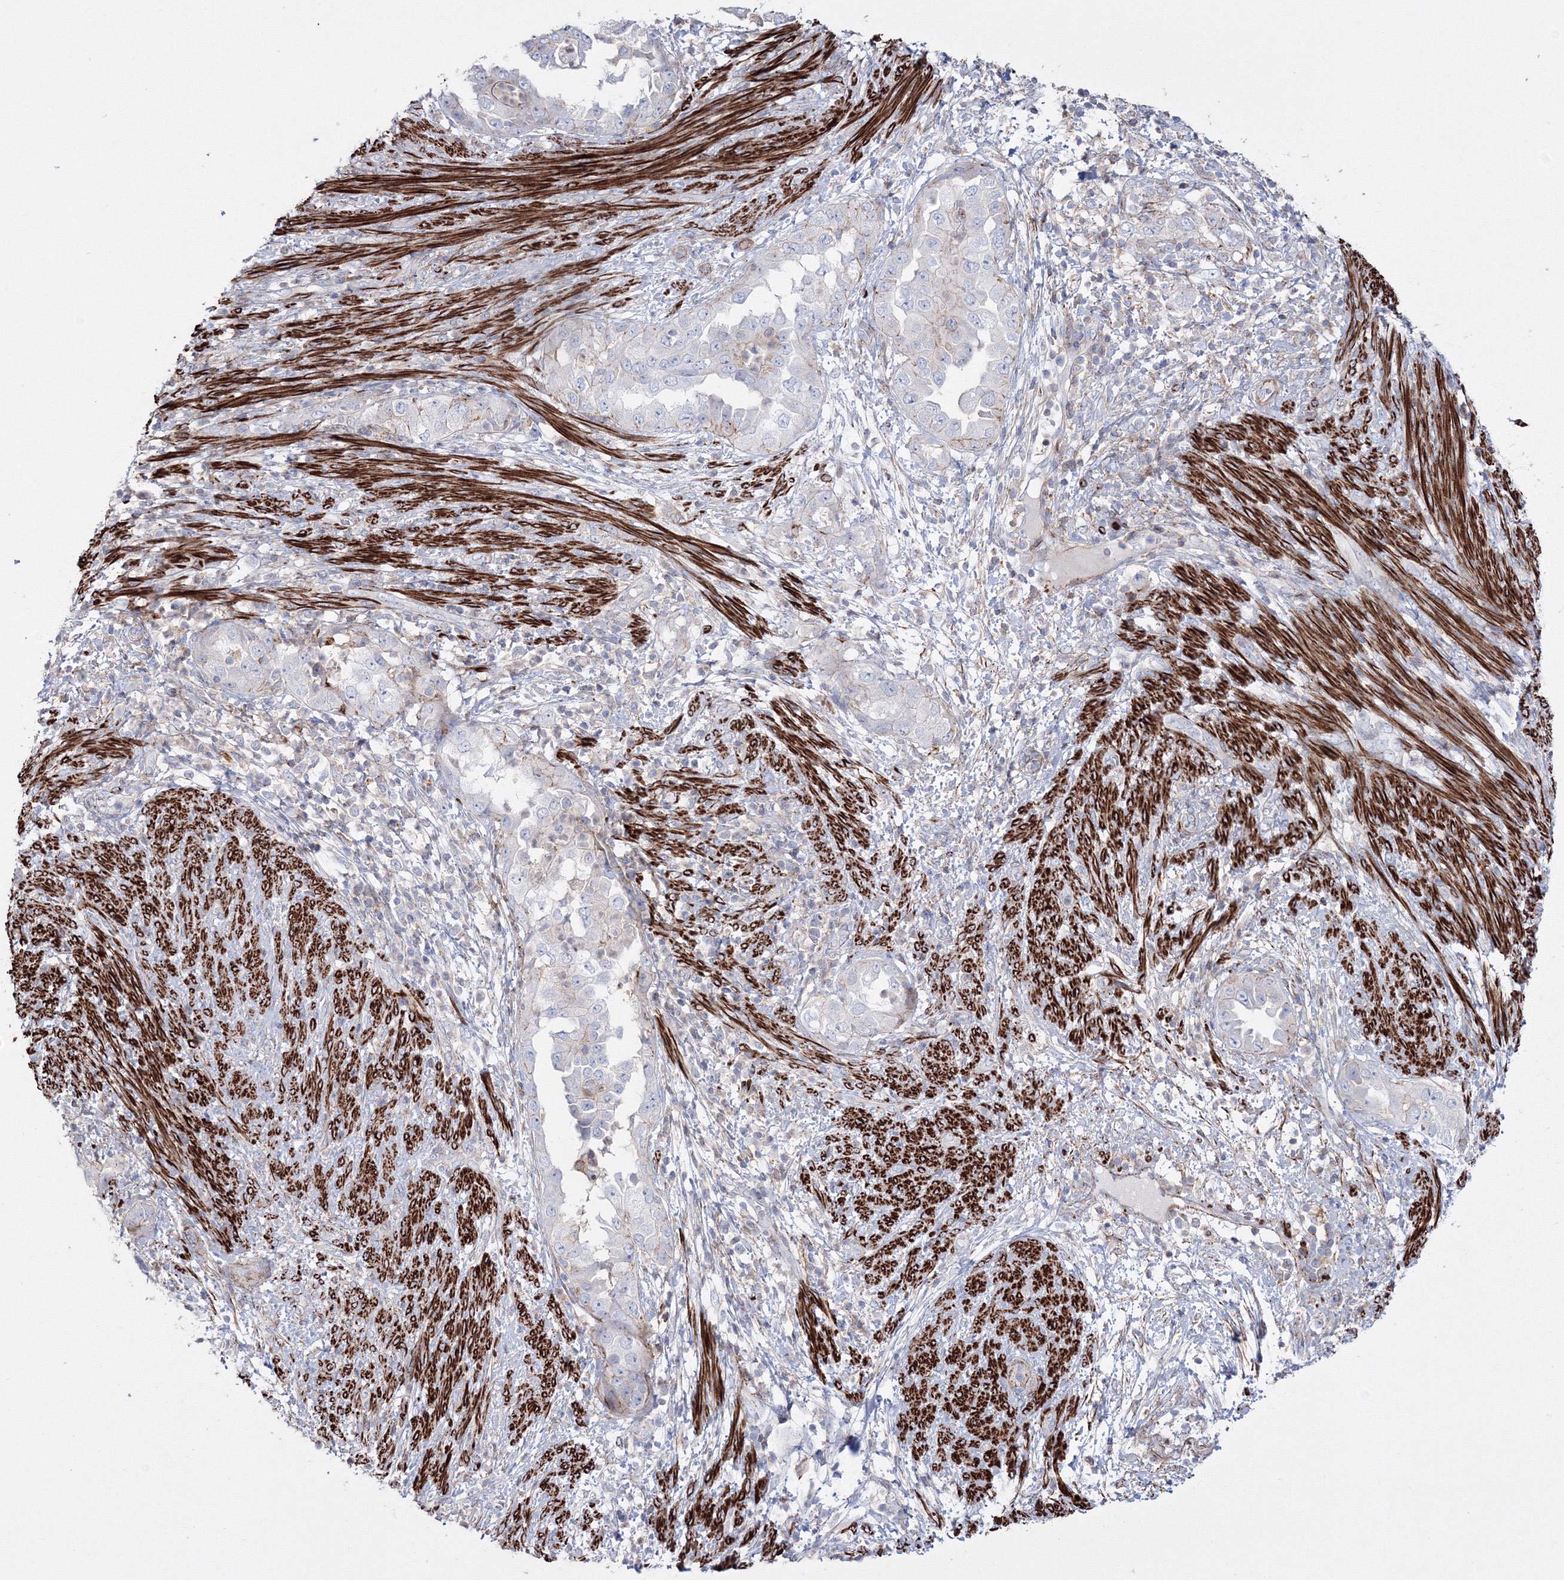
{"staining": {"intensity": "negative", "quantity": "none", "location": "none"}, "tissue": "endometrial cancer", "cell_type": "Tumor cells", "image_type": "cancer", "snomed": [{"axis": "morphology", "description": "Adenocarcinoma, NOS"}, {"axis": "topography", "description": "Endometrium"}], "caption": "Tumor cells show no significant staining in endometrial cancer (adenocarcinoma).", "gene": "GPR82", "patient": {"sex": "female", "age": 85}}